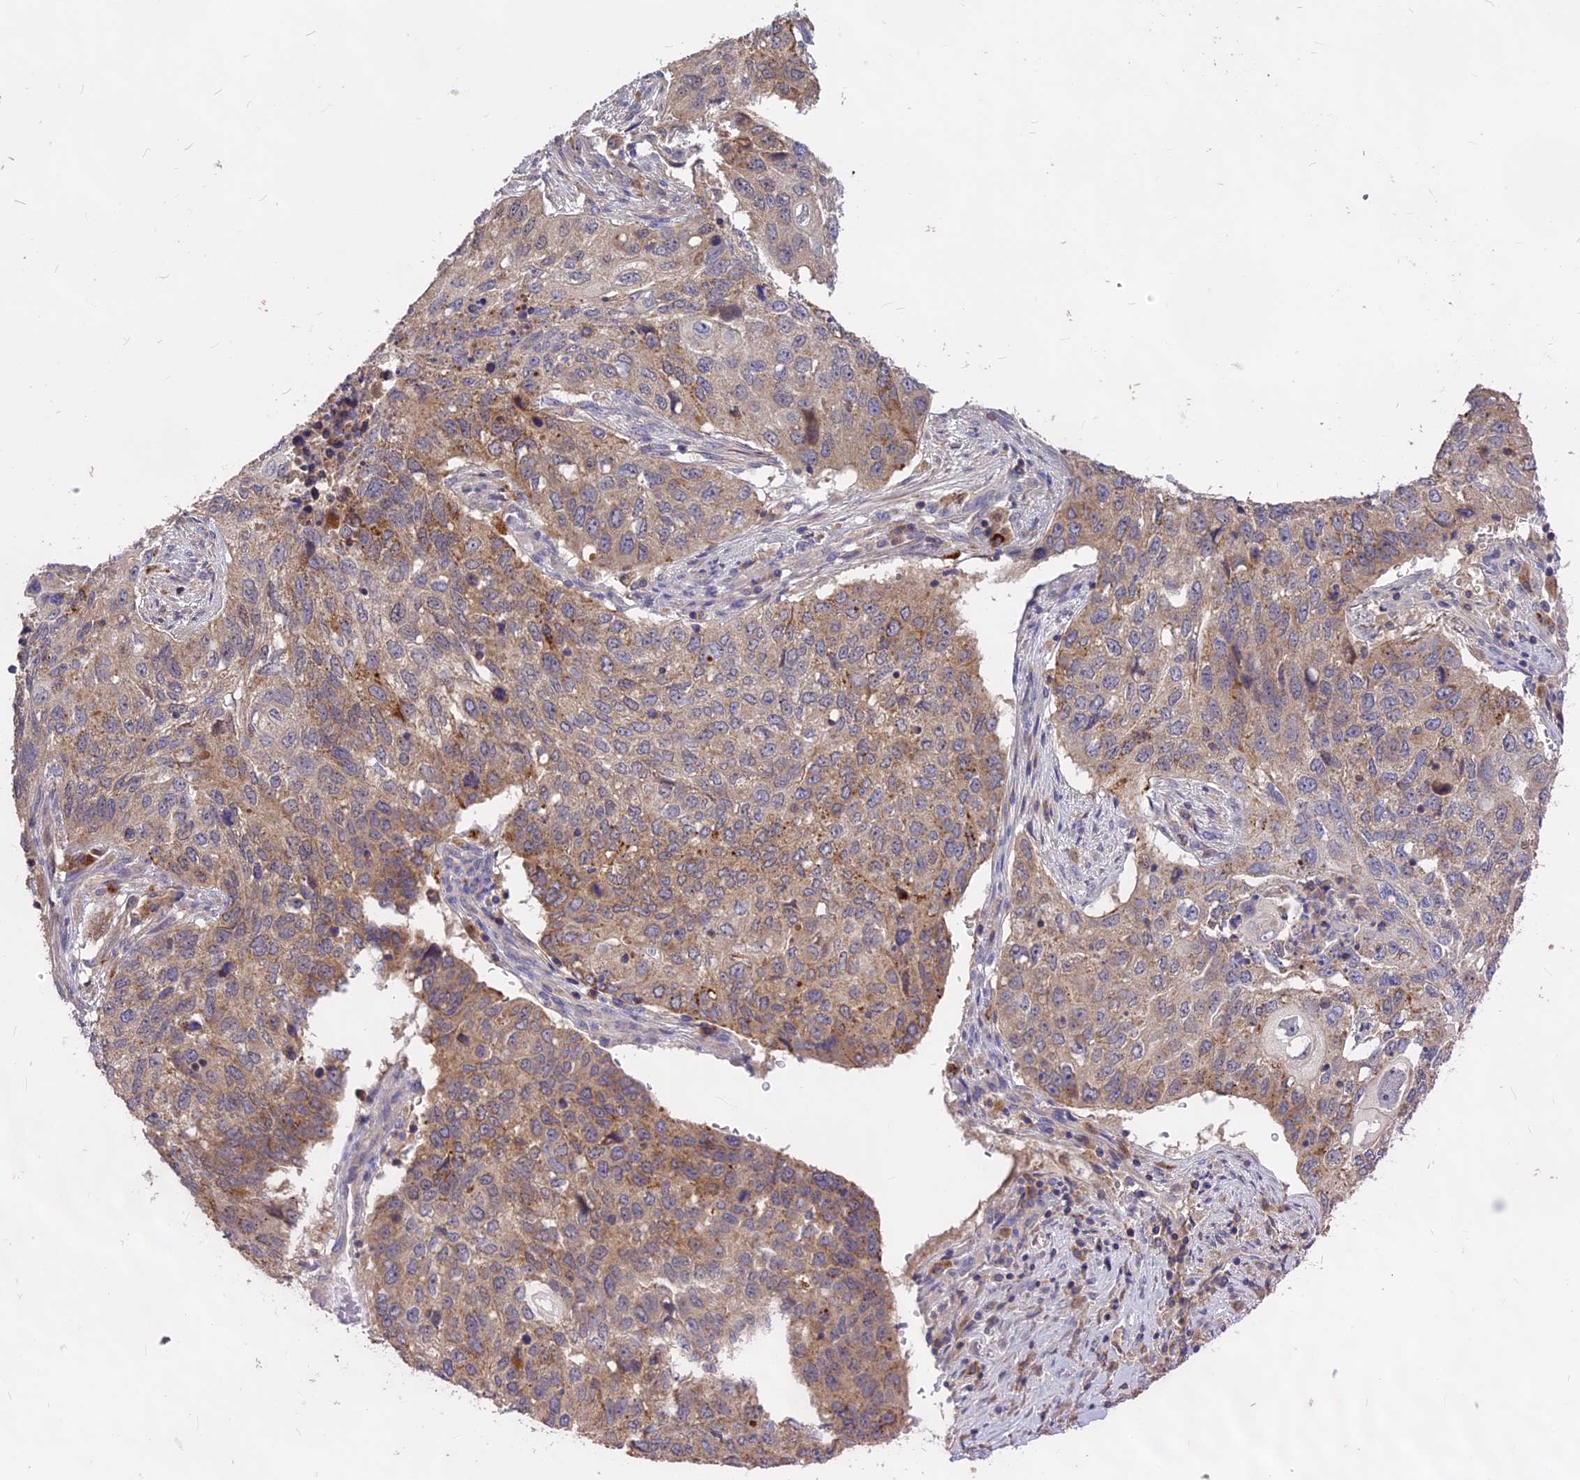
{"staining": {"intensity": "weak", "quantity": "25%-75%", "location": "cytoplasmic/membranous"}, "tissue": "lung cancer", "cell_type": "Tumor cells", "image_type": "cancer", "snomed": [{"axis": "morphology", "description": "Squamous cell carcinoma, NOS"}, {"axis": "topography", "description": "Lung"}], "caption": "A low amount of weak cytoplasmic/membranous positivity is appreciated in approximately 25%-75% of tumor cells in lung cancer tissue.", "gene": "NUDT8", "patient": {"sex": "female", "age": 63}}